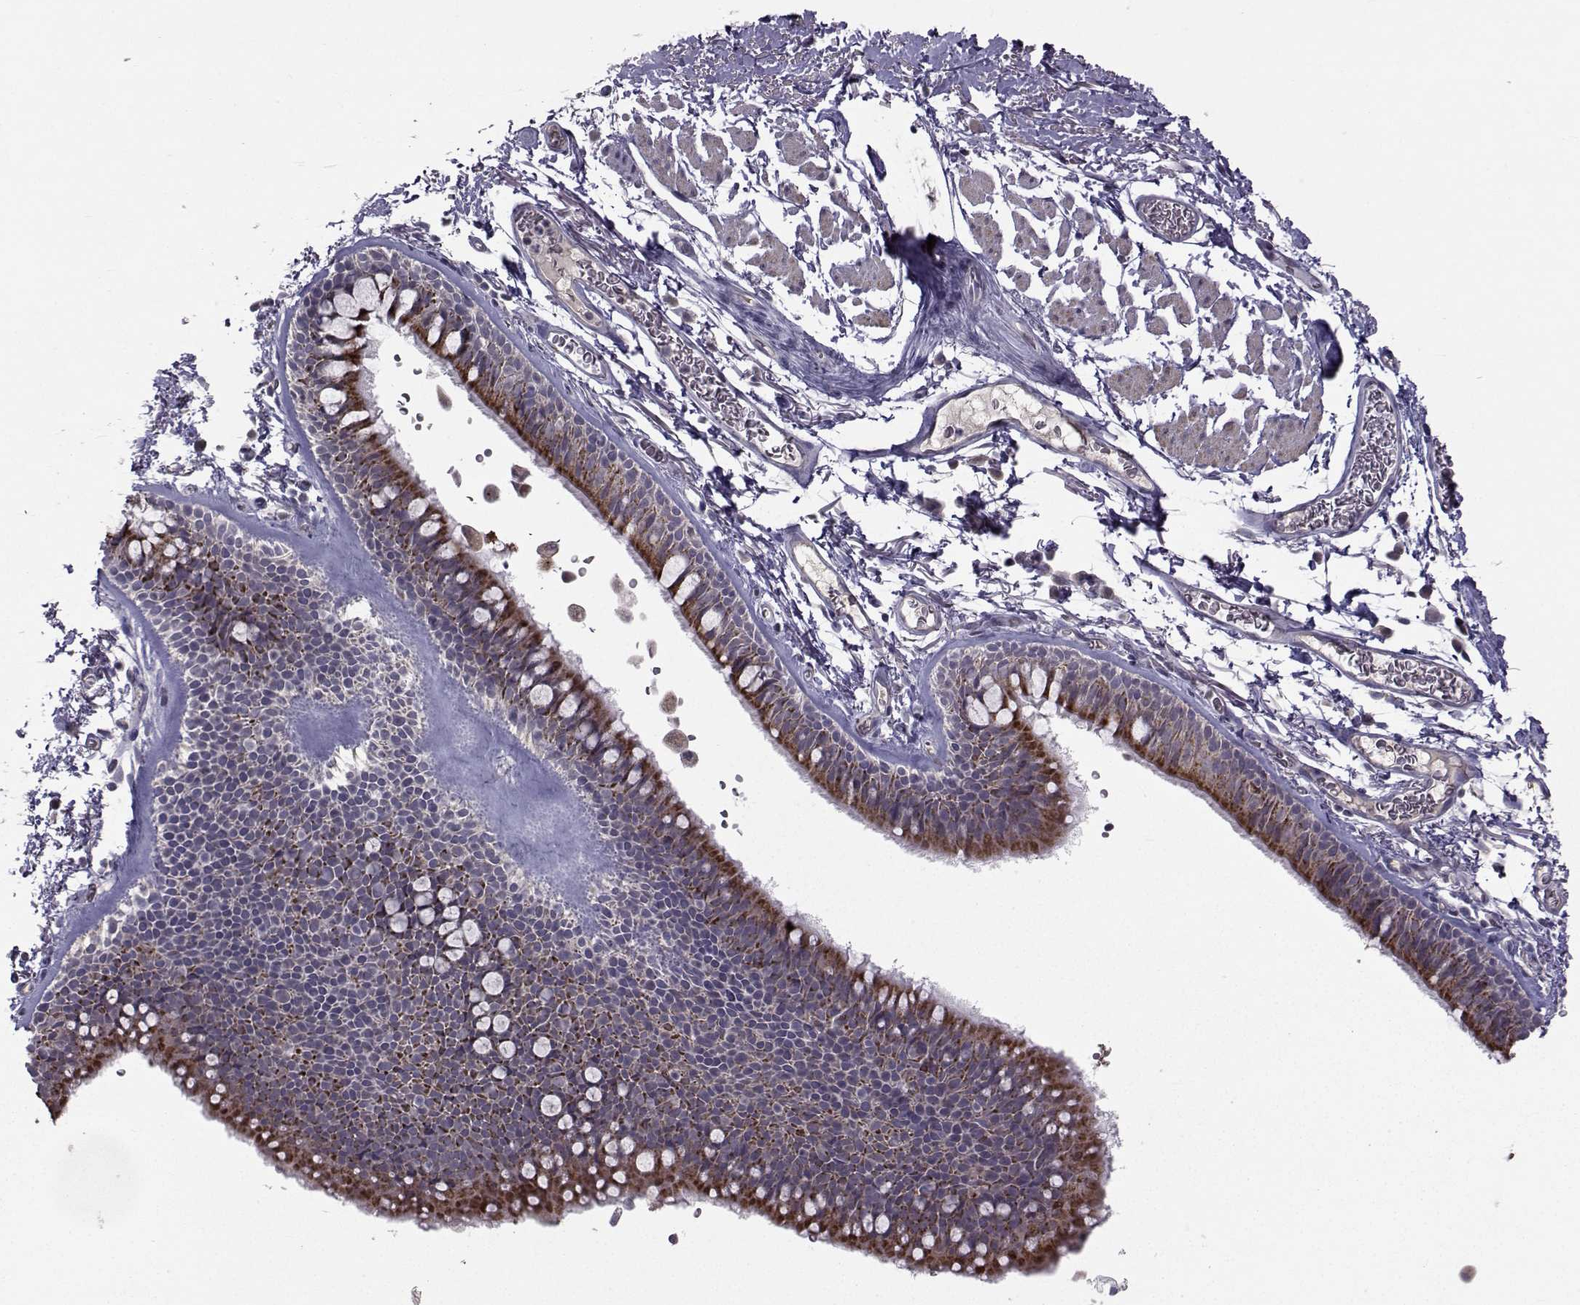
{"staining": {"intensity": "strong", "quantity": ">75%", "location": "cytoplasmic/membranous"}, "tissue": "bronchus", "cell_type": "Respiratory epithelial cells", "image_type": "normal", "snomed": [{"axis": "morphology", "description": "Normal tissue, NOS"}, {"axis": "topography", "description": "Cartilage tissue"}, {"axis": "topography", "description": "Bronchus"}], "caption": "Bronchus stained for a protein (brown) displays strong cytoplasmic/membranous positive positivity in approximately >75% of respiratory epithelial cells.", "gene": "FDXR", "patient": {"sex": "female", "age": 79}}